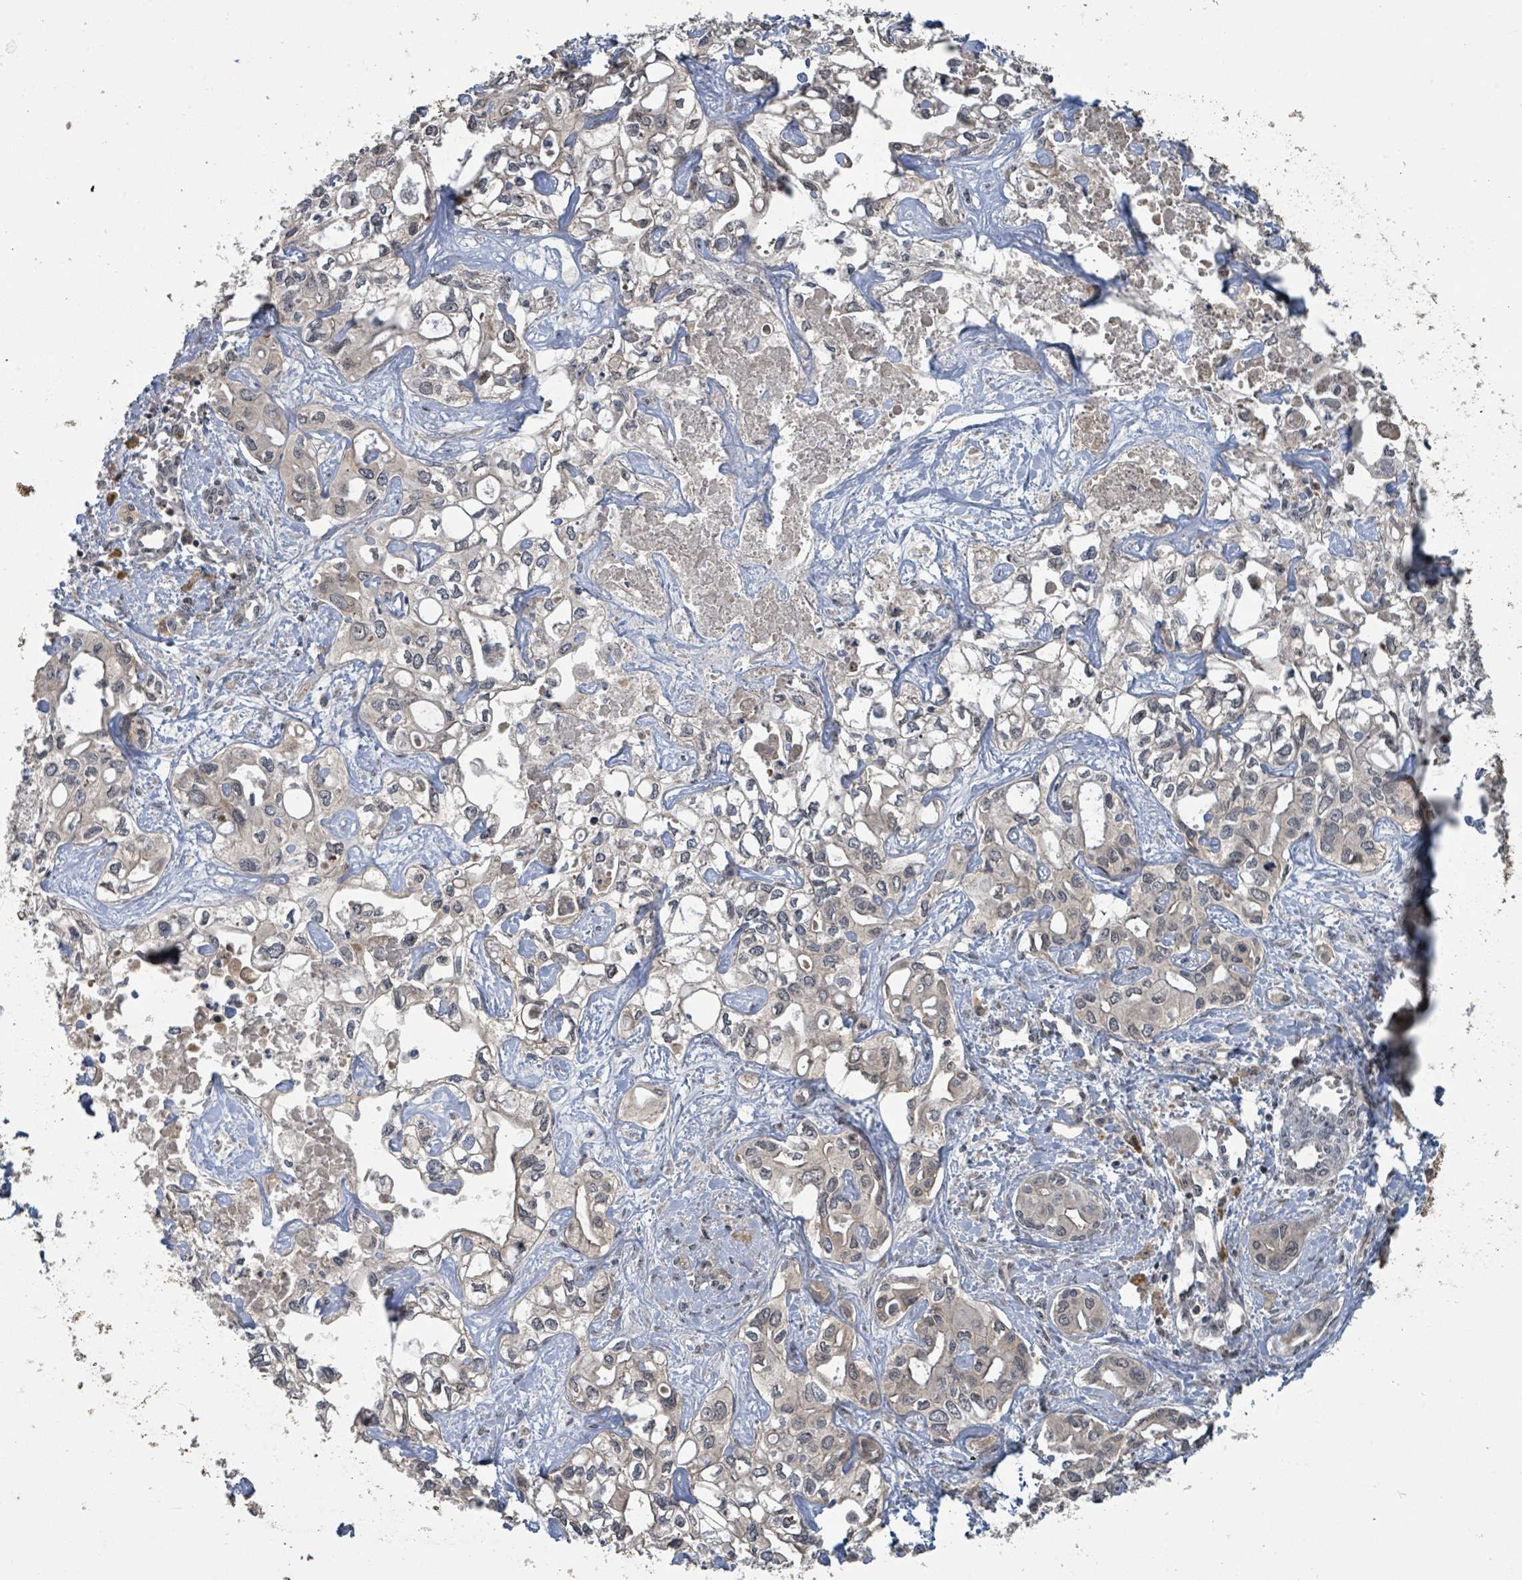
{"staining": {"intensity": "weak", "quantity": "25%-75%", "location": "nuclear"}, "tissue": "liver cancer", "cell_type": "Tumor cells", "image_type": "cancer", "snomed": [{"axis": "morphology", "description": "Cholangiocarcinoma"}, {"axis": "topography", "description": "Liver"}], "caption": "This image displays immunohistochemistry (IHC) staining of human liver cancer, with low weak nuclear positivity in approximately 25%-75% of tumor cells.", "gene": "ZBTB14", "patient": {"sex": "female", "age": 64}}